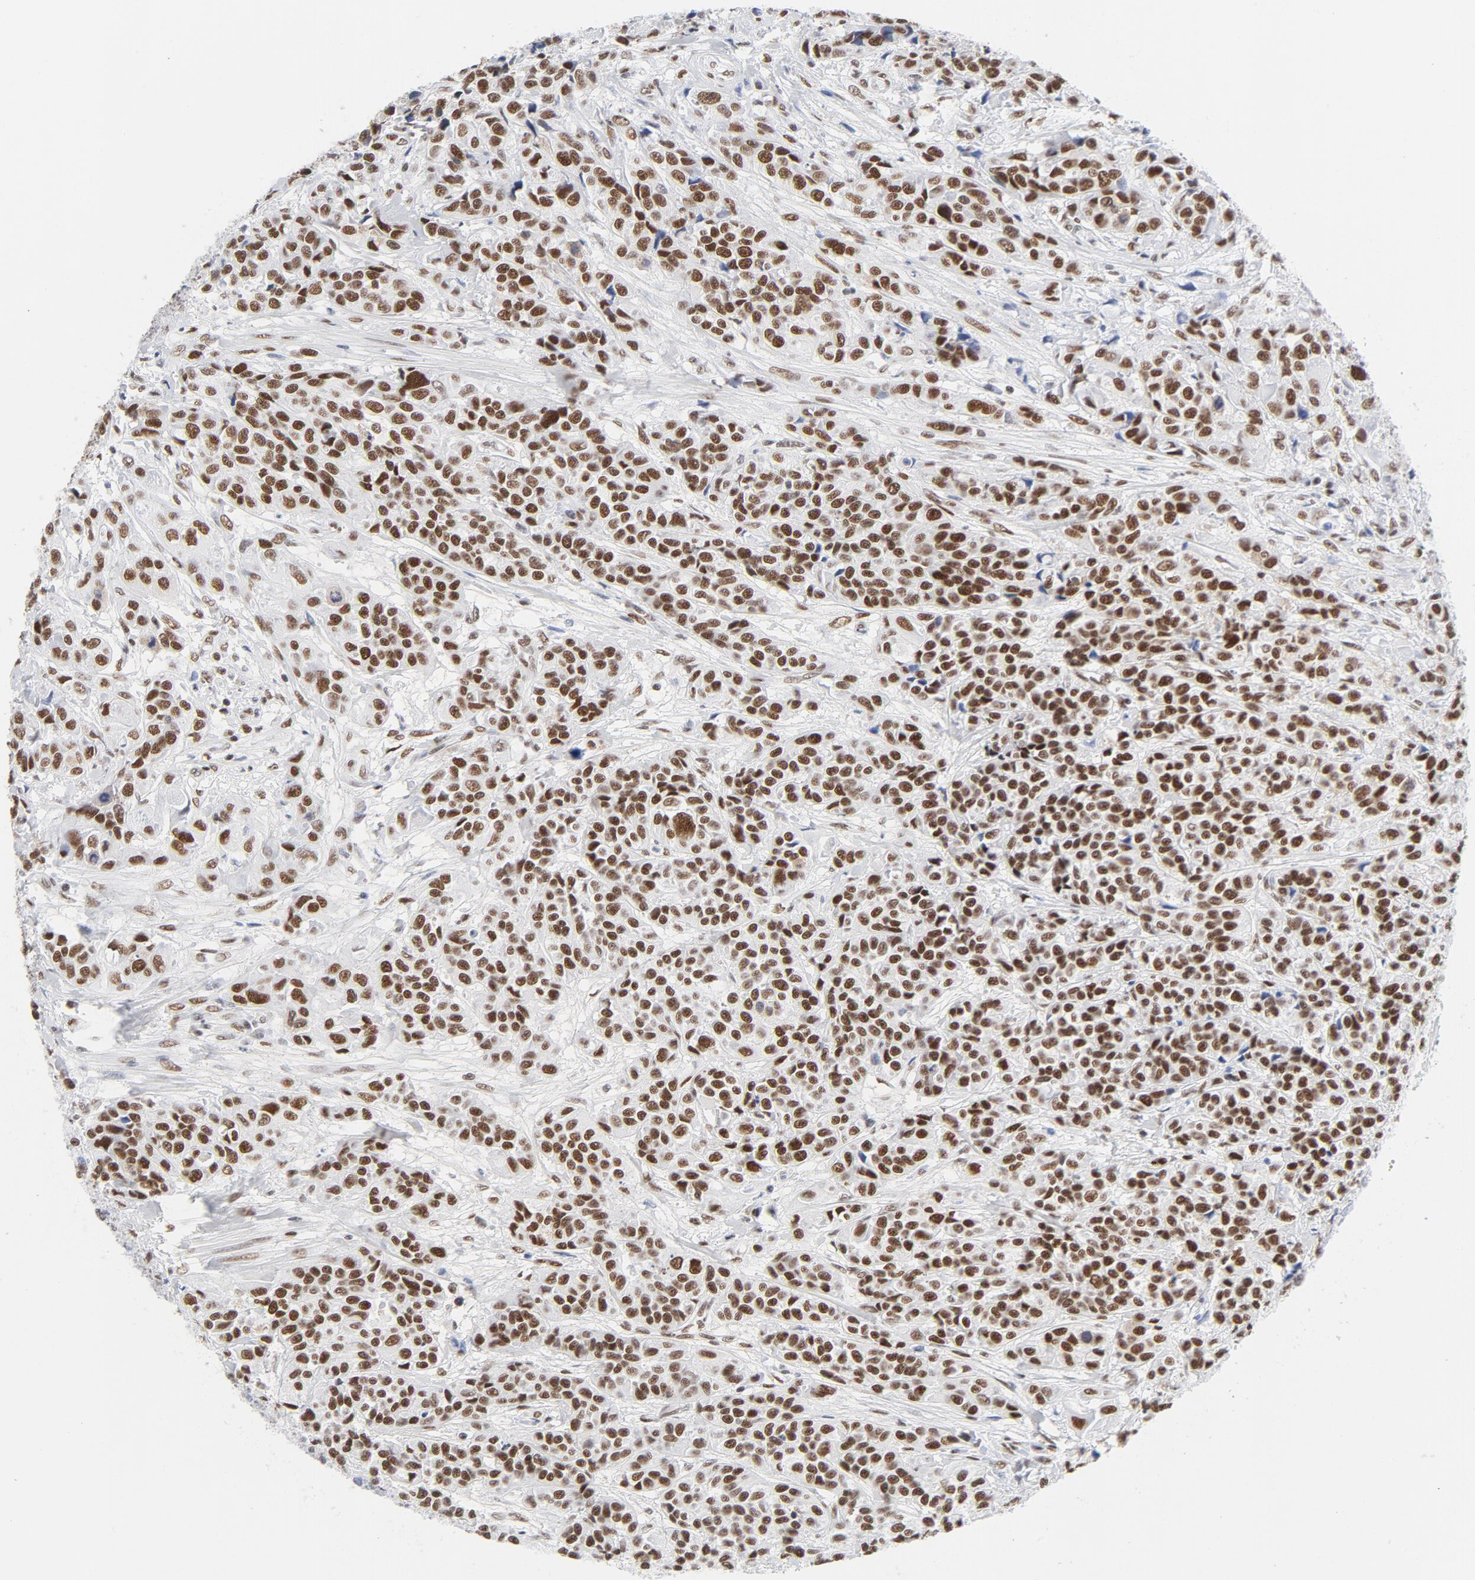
{"staining": {"intensity": "strong", "quantity": ">75%", "location": "nuclear"}, "tissue": "urothelial cancer", "cell_type": "Tumor cells", "image_type": "cancer", "snomed": [{"axis": "morphology", "description": "Urothelial carcinoma, High grade"}, {"axis": "topography", "description": "Urinary bladder"}], "caption": "About >75% of tumor cells in human urothelial carcinoma (high-grade) show strong nuclear protein positivity as visualized by brown immunohistochemical staining.", "gene": "ATF2", "patient": {"sex": "female", "age": 81}}